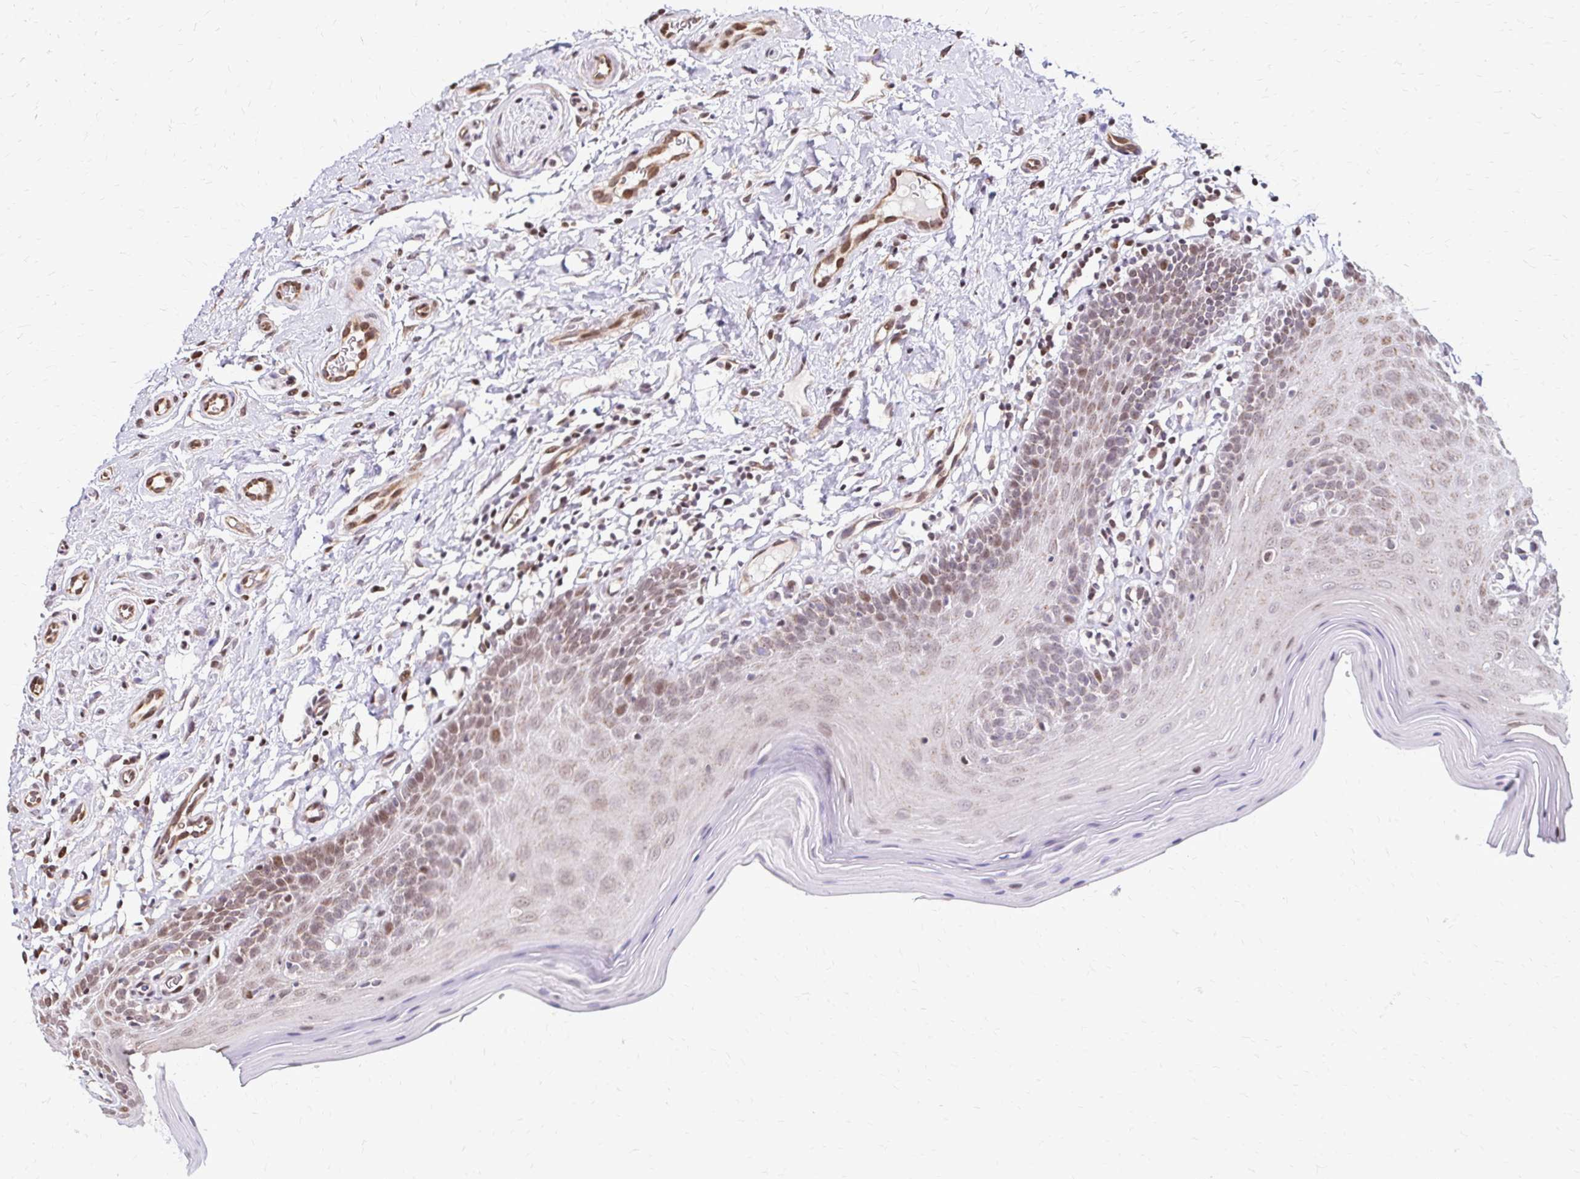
{"staining": {"intensity": "moderate", "quantity": ">75%", "location": "nuclear"}, "tissue": "oral mucosa", "cell_type": "Squamous epithelial cells", "image_type": "normal", "snomed": [{"axis": "morphology", "description": "Normal tissue, NOS"}, {"axis": "topography", "description": "Oral tissue"}, {"axis": "topography", "description": "Tounge, NOS"}], "caption": "Squamous epithelial cells exhibit medium levels of moderate nuclear staining in about >75% of cells in normal oral mucosa. (Stains: DAB (3,3'-diaminobenzidine) in brown, nuclei in blue, Microscopy: brightfield microscopy at high magnification).", "gene": "TOB1", "patient": {"sex": "female", "age": 58}}